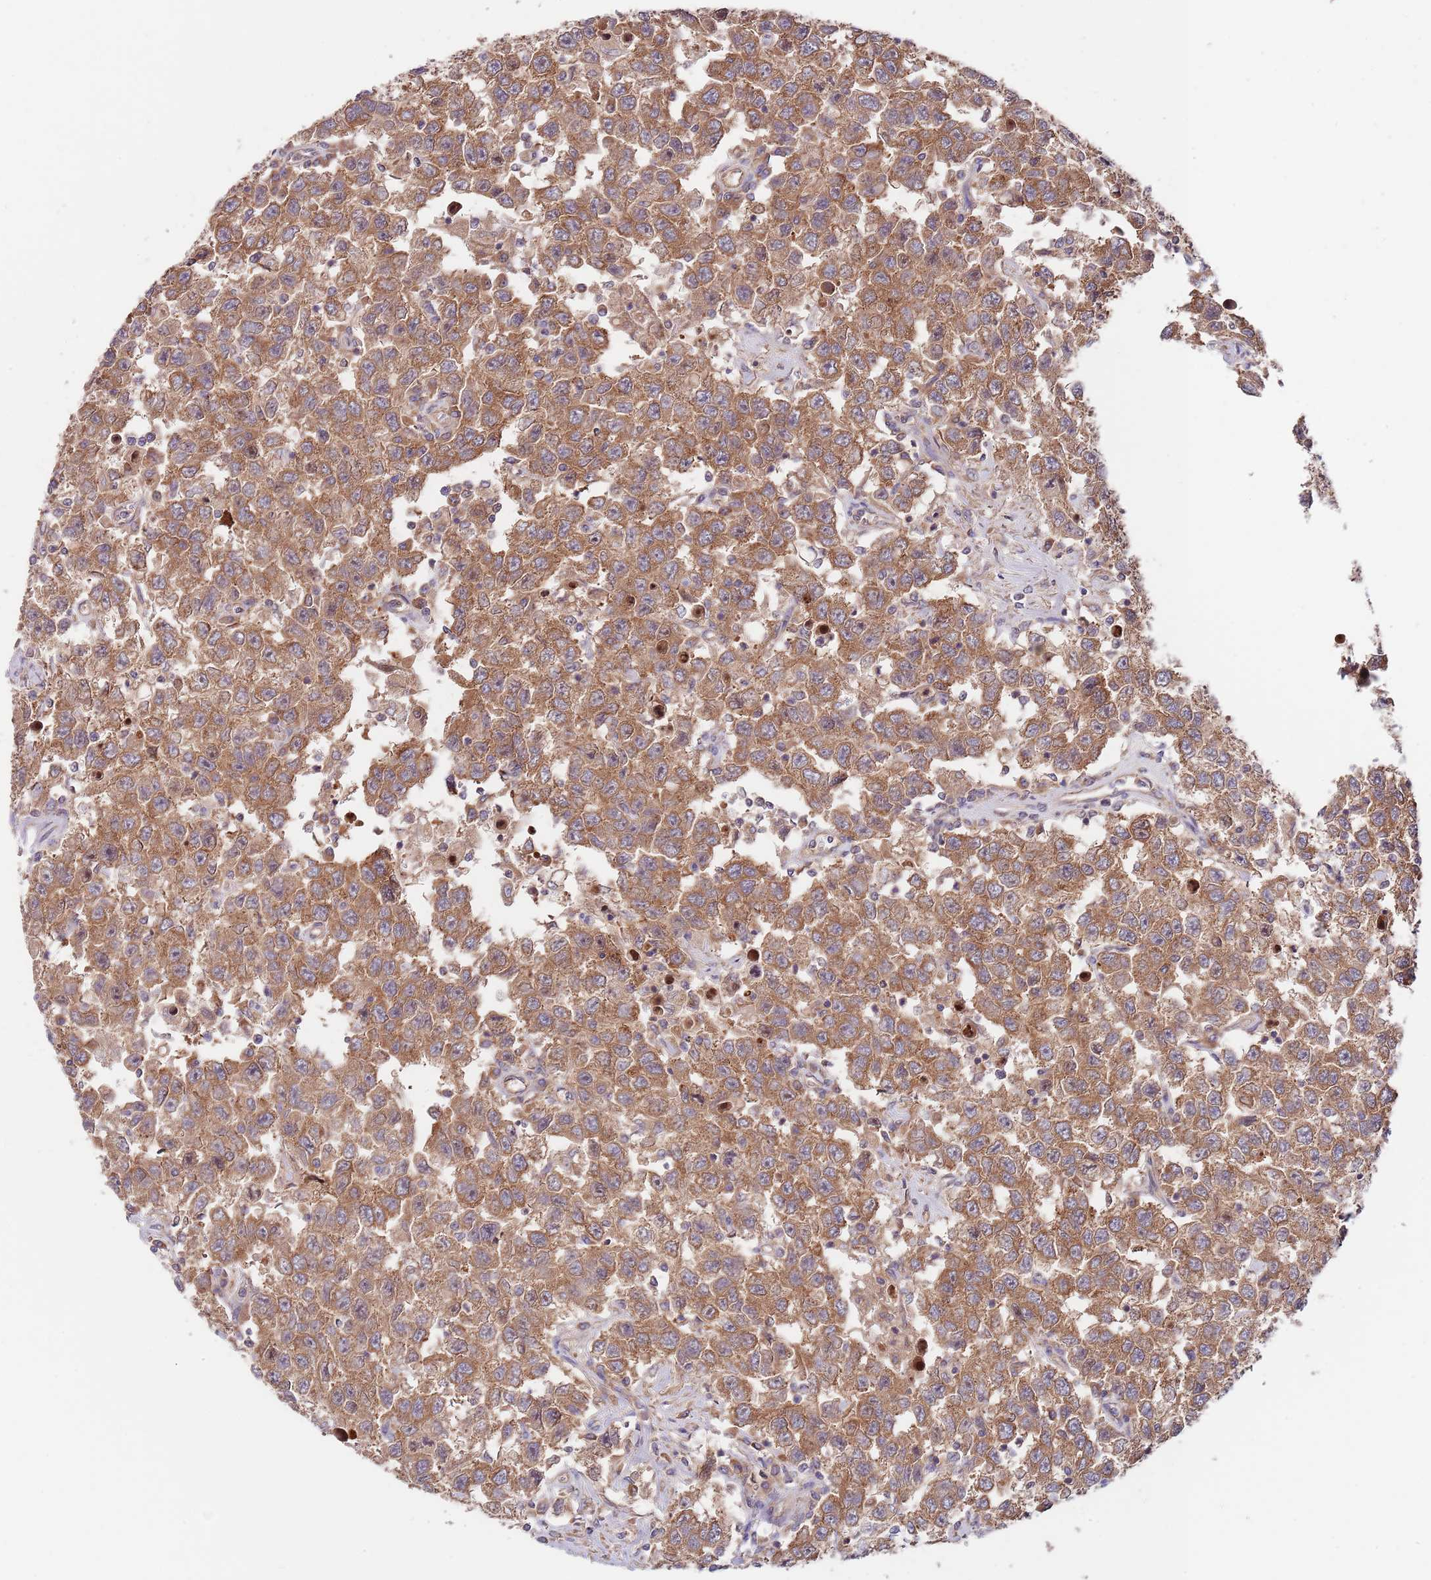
{"staining": {"intensity": "moderate", "quantity": ">75%", "location": "cytoplasmic/membranous"}, "tissue": "testis cancer", "cell_type": "Tumor cells", "image_type": "cancer", "snomed": [{"axis": "morphology", "description": "Seminoma, NOS"}, {"axis": "topography", "description": "Testis"}], "caption": "This is a histology image of immunohistochemistry staining of testis cancer (seminoma), which shows moderate expression in the cytoplasmic/membranous of tumor cells.", "gene": "EIF3F", "patient": {"sex": "male", "age": 41}}